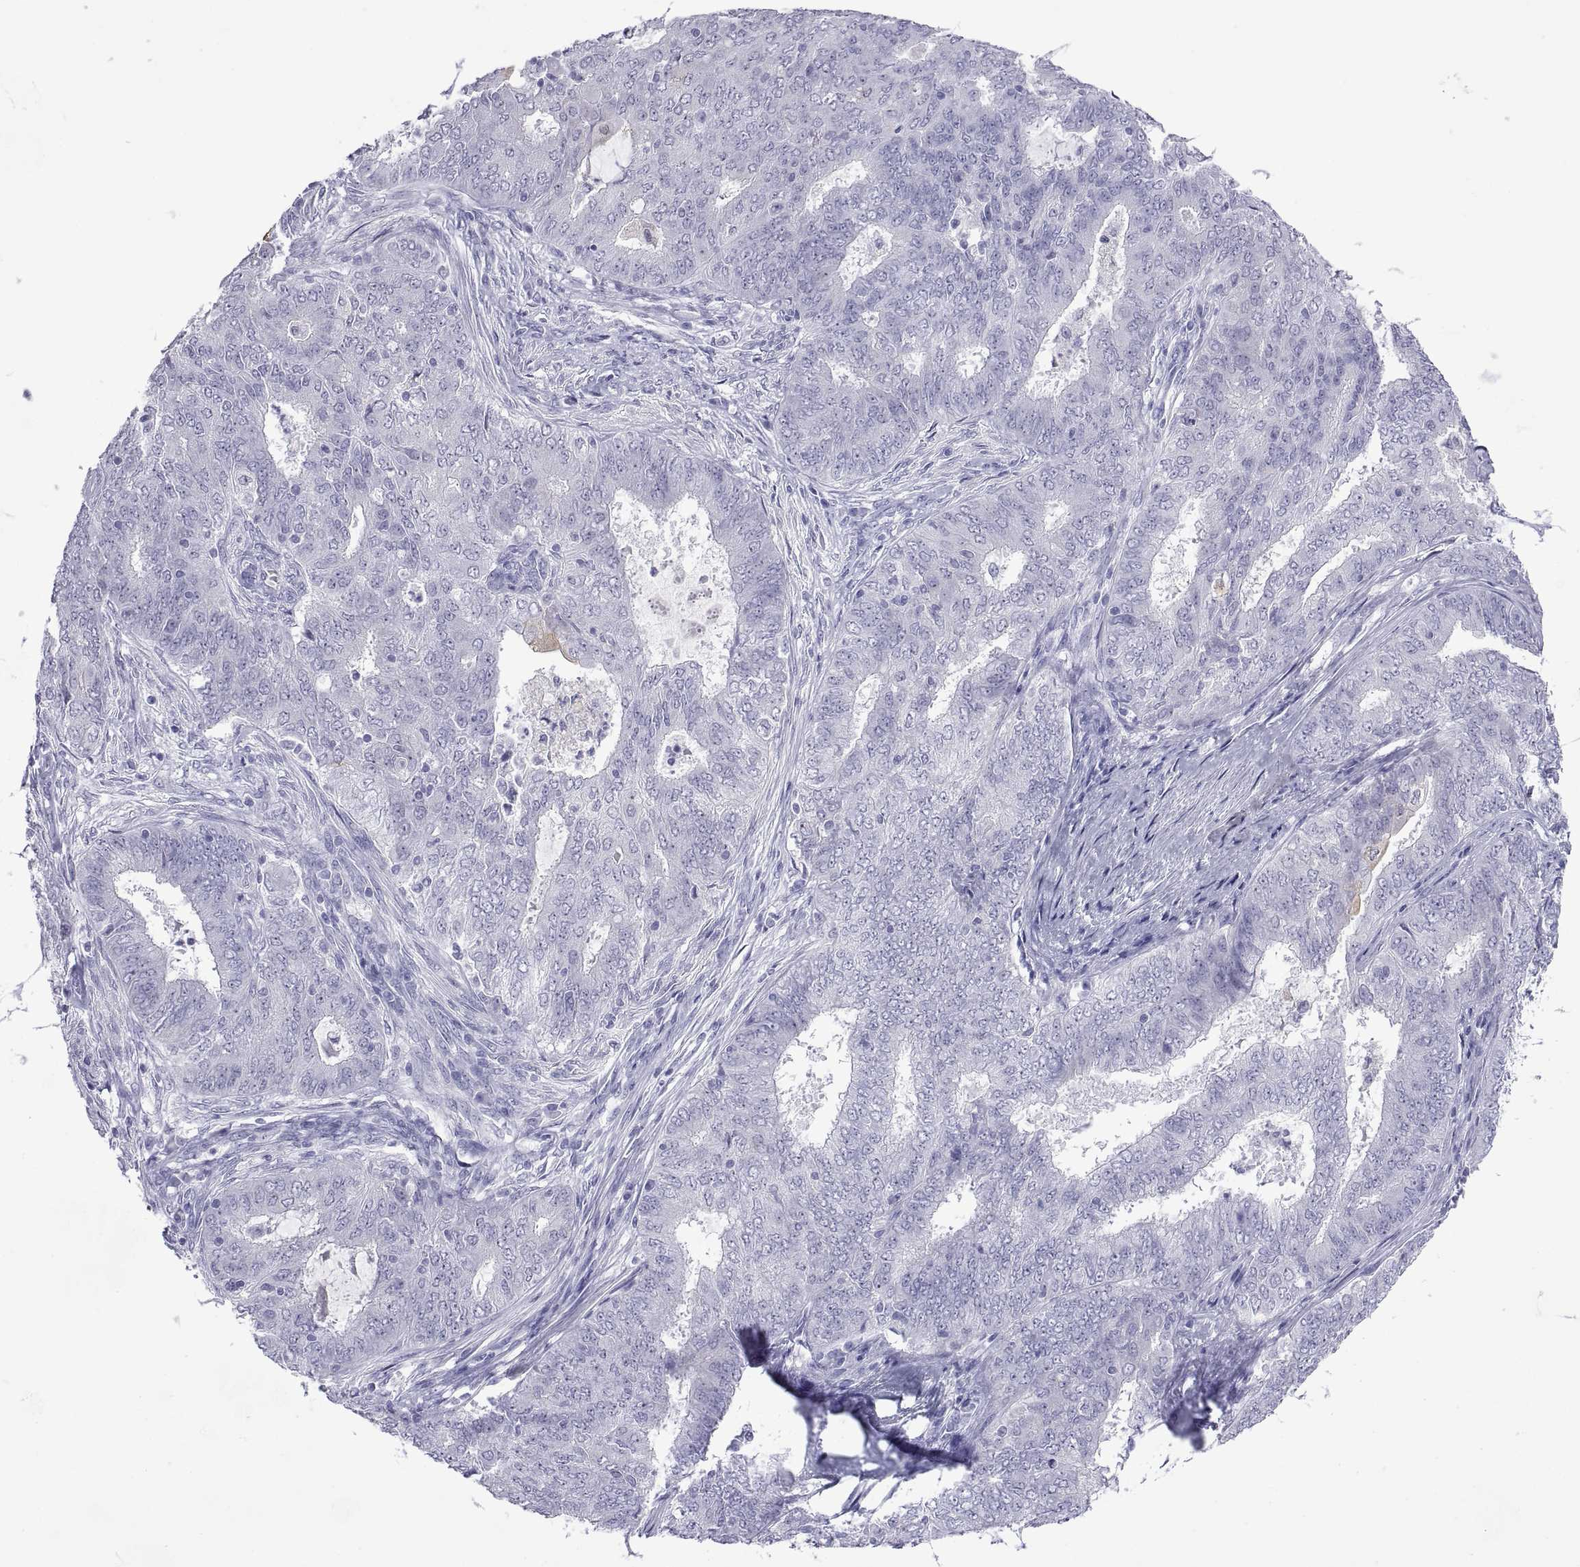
{"staining": {"intensity": "negative", "quantity": "none", "location": "none"}, "tissue": "endometrial cancer", "cell_type": "Tumor cells", "image_type": "cancer", "snomed": [{"axis": "morphology", "description": "Adenocarcinoma, NOS"}, {"axis": "topography", "description": "Endometrium"}], "caption": "Histopathology image shows no protein positivity in tumor cells of adenocarcinoma (endometrial) tissue.", "gene": "VSX2", "patient": {"sex": "female", "age": 62}}